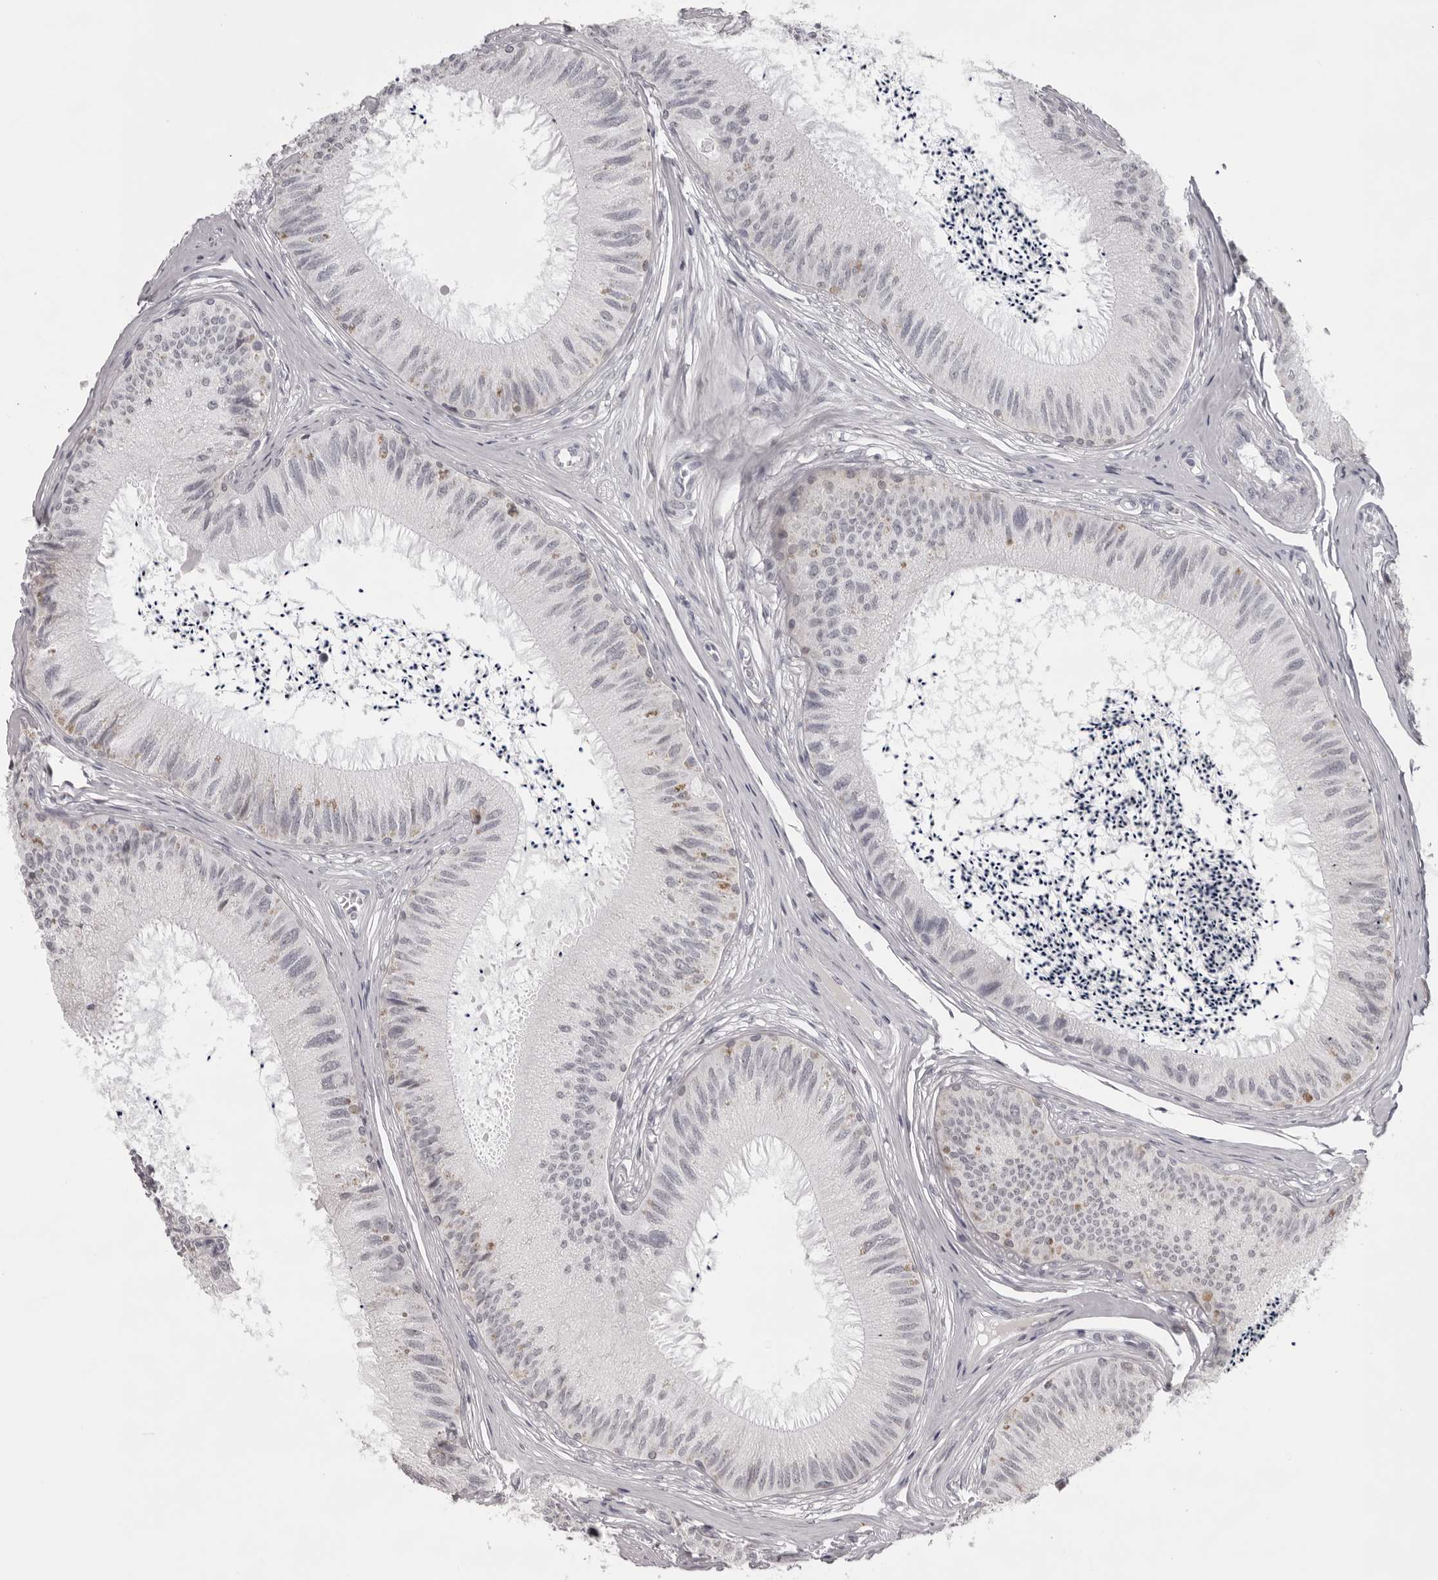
{"staining": {"intensity": "negative", "quantity": "none", "location": "none"}, "tissue": "epididymis", "cell_type": "Glandular cells", "image_type": "normal", "snomed": [{"axis": "morphology", "description": "Normal tissue, NOS"}, {"axis": "topography", "description": "Epididymis"}], "caption": "Epididymis stained for a protein using immunohistochemistry (IHC) displays no positivity glandular cells.", "gene": "NUDT18", "patient": {"sex": "male", "age": 79}}